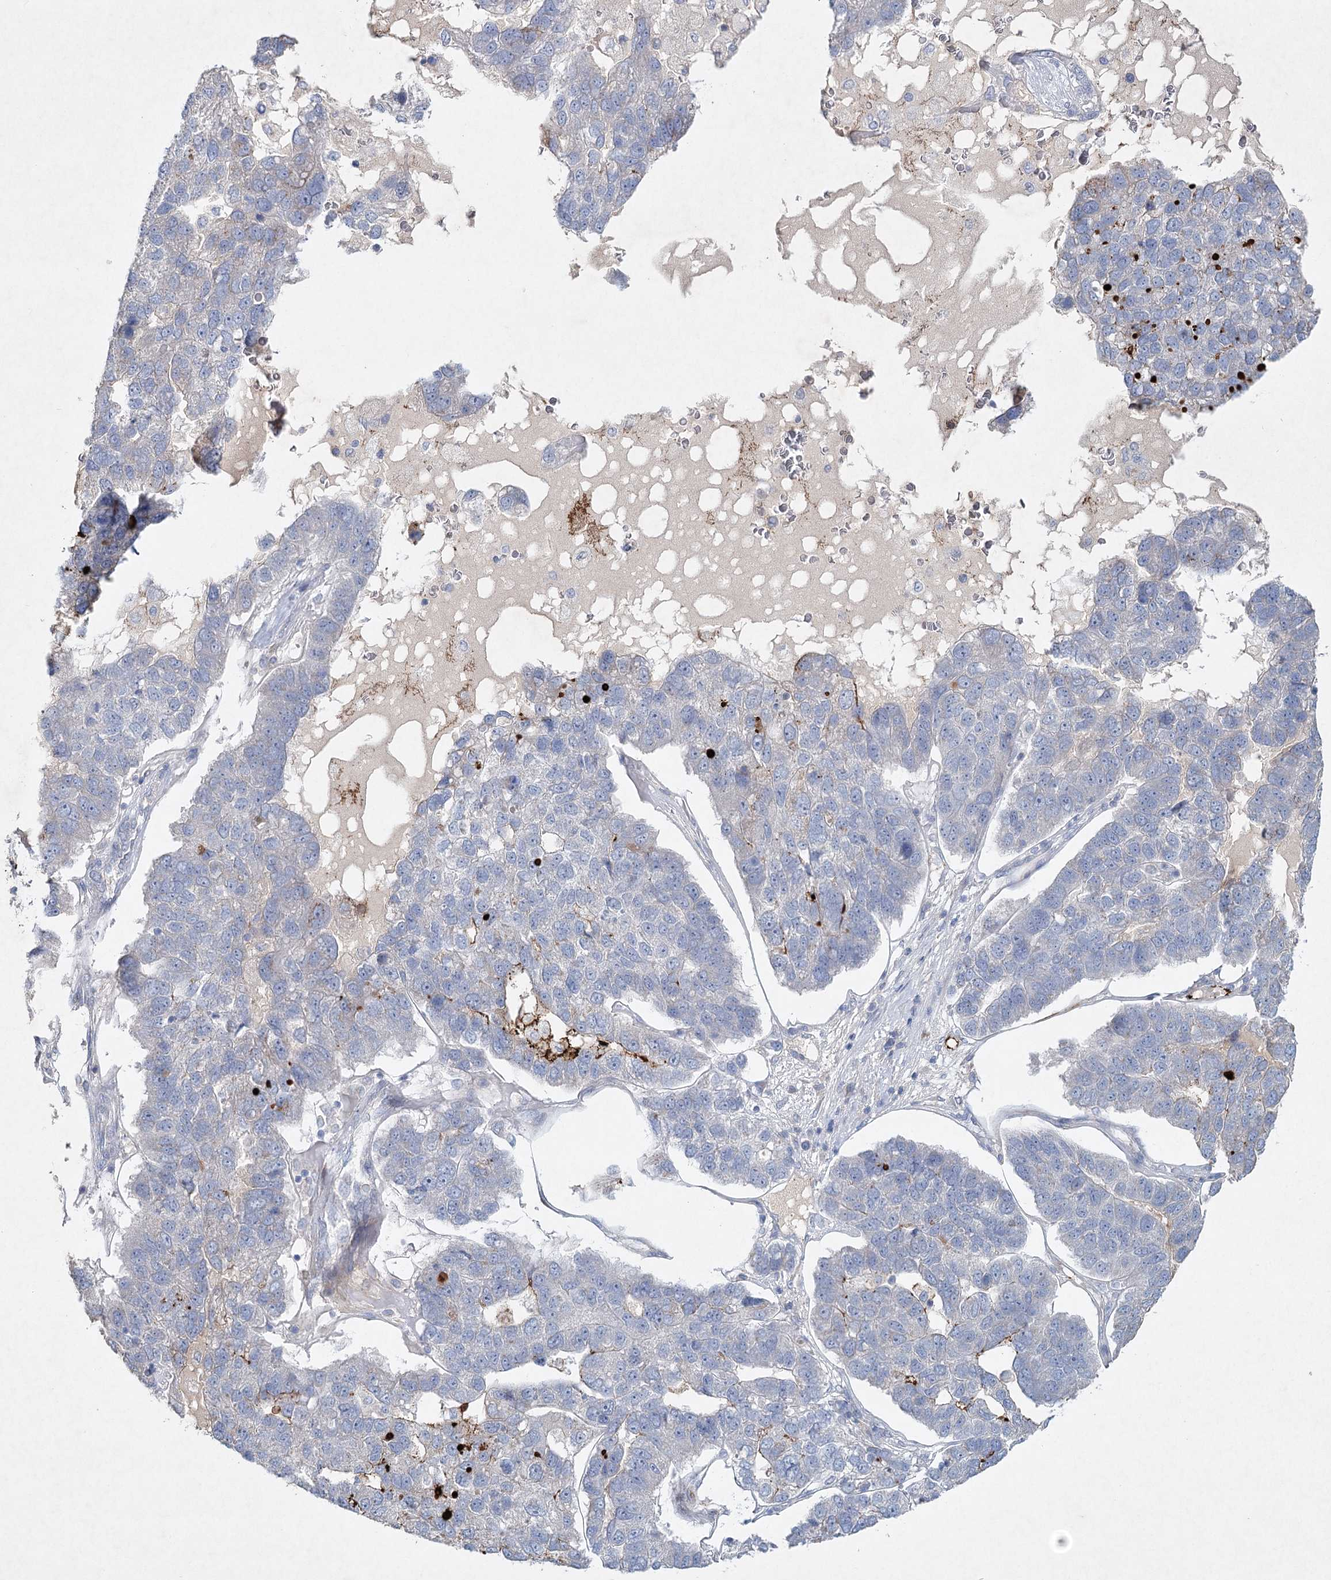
{"staining": {"intensity": "negative", "quantity": "none", "location": "none"}, "tissue": "pancreatic cancer", "cell_type": "Tumor cells", "image_type": "cancer", "snomed": [{"axis": "morphology", "description": "Adenocarcinoma, NOS"}, {"axis": "topography", "description": "Pancreas"}], "caption": "Immunohistochemical staining of human pancreatic cancer (adenocarcinoma) displays no significant staining in tumor cells.", "gene": "RFX6", "patient": {"sex": "female", "age": 61}}